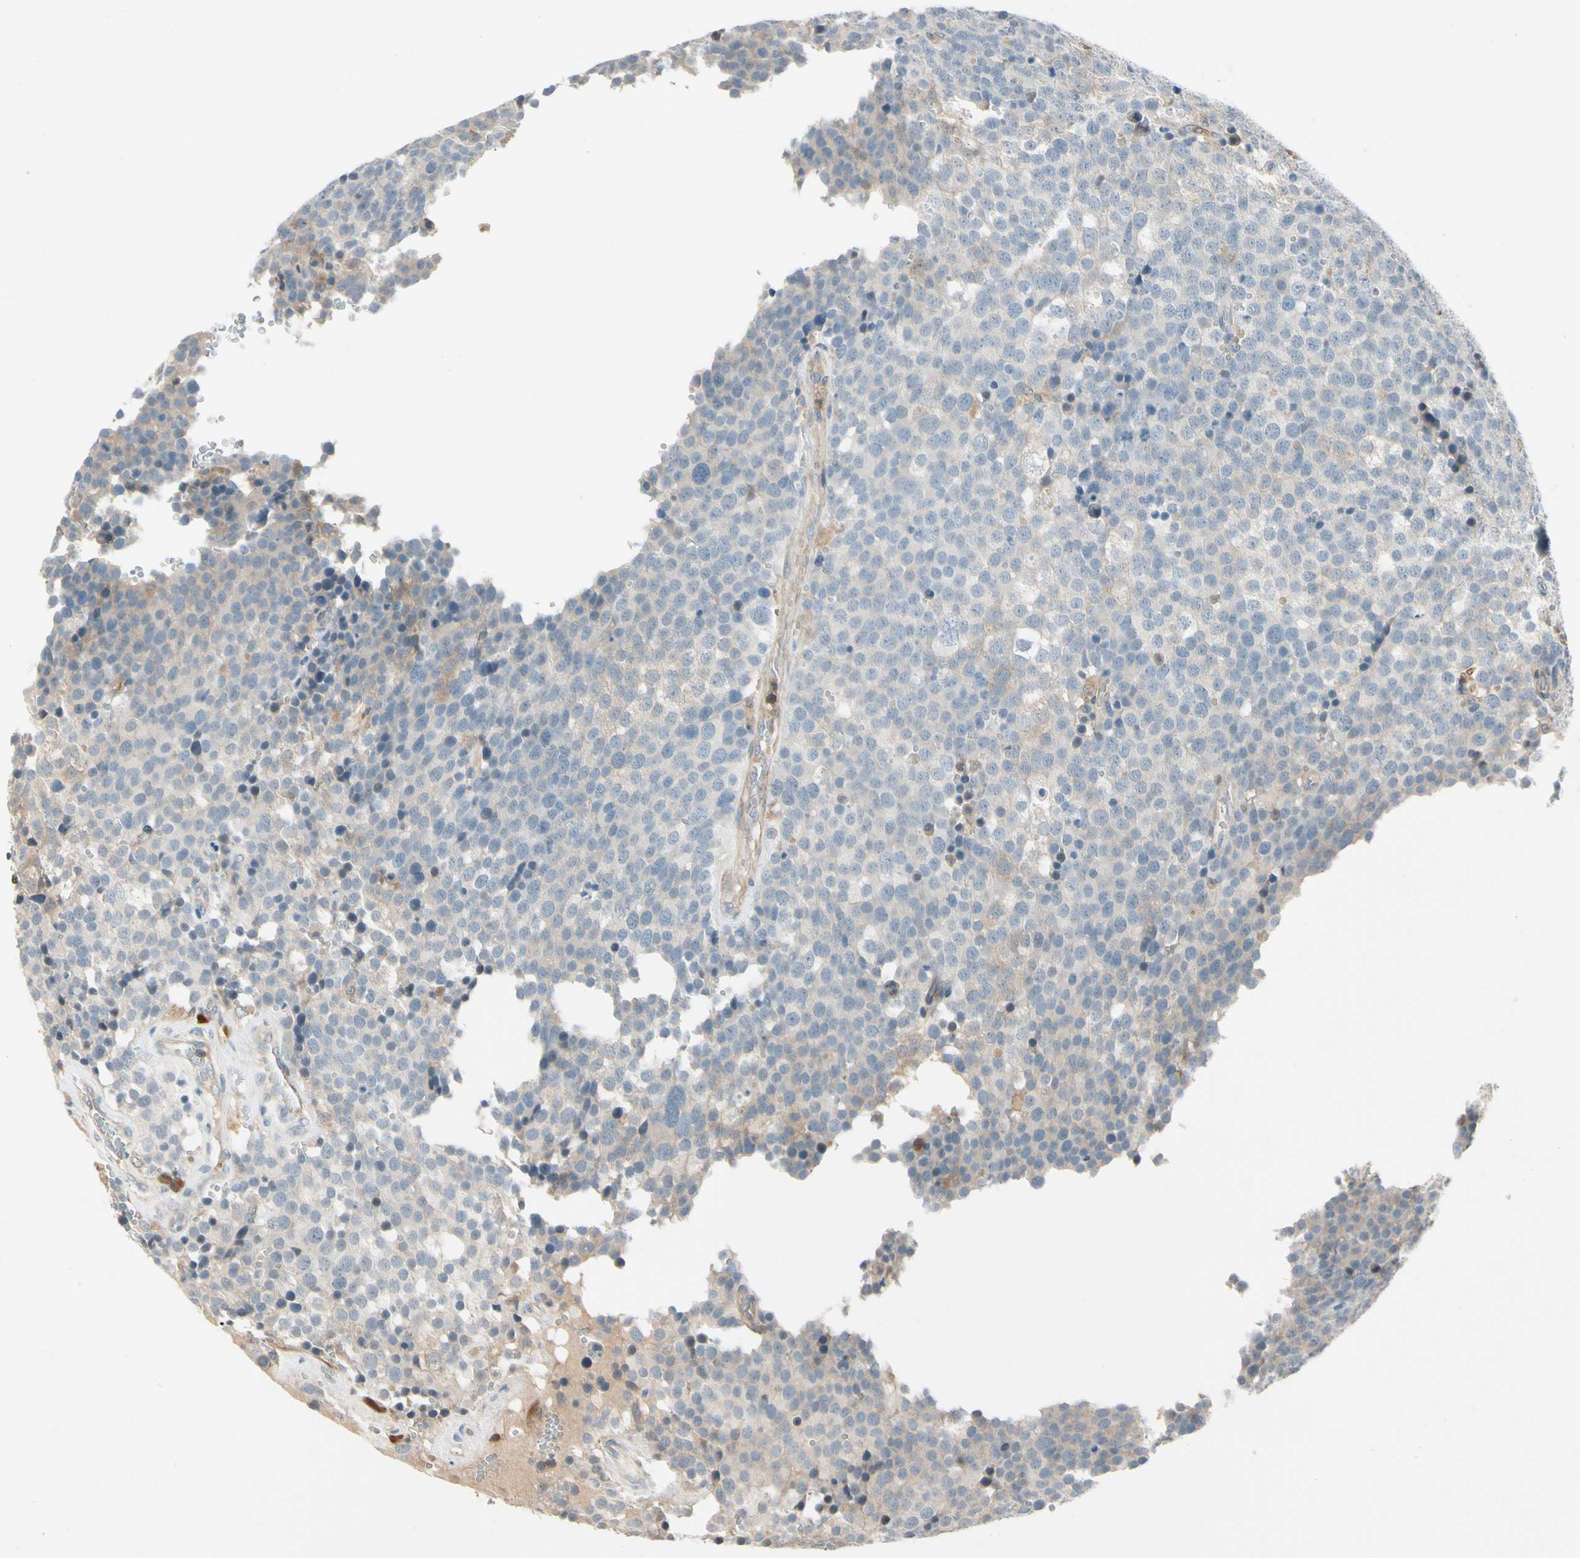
{"staining": {"intensity": "weak", "quantity": "<25%", "location": "cytoplasmic/membranous"}, "tissue": "testis cancer", "cell_type": "Tumor cells", "image_type": "cancer", "snomed": [{"axis": "morphology", "description": "Seminoma, NOS"}, {"axis": "topography", "description": "Testis"}], "caption": "A histopathology image of testis cancer stained for a protein reveals no brown staining in tumor cells. (Brightfield microscopy of DAB immunohistochemistry at high magnification).", "gene": "WIPI1", "patient": {"sex": "male", "age": 71}}